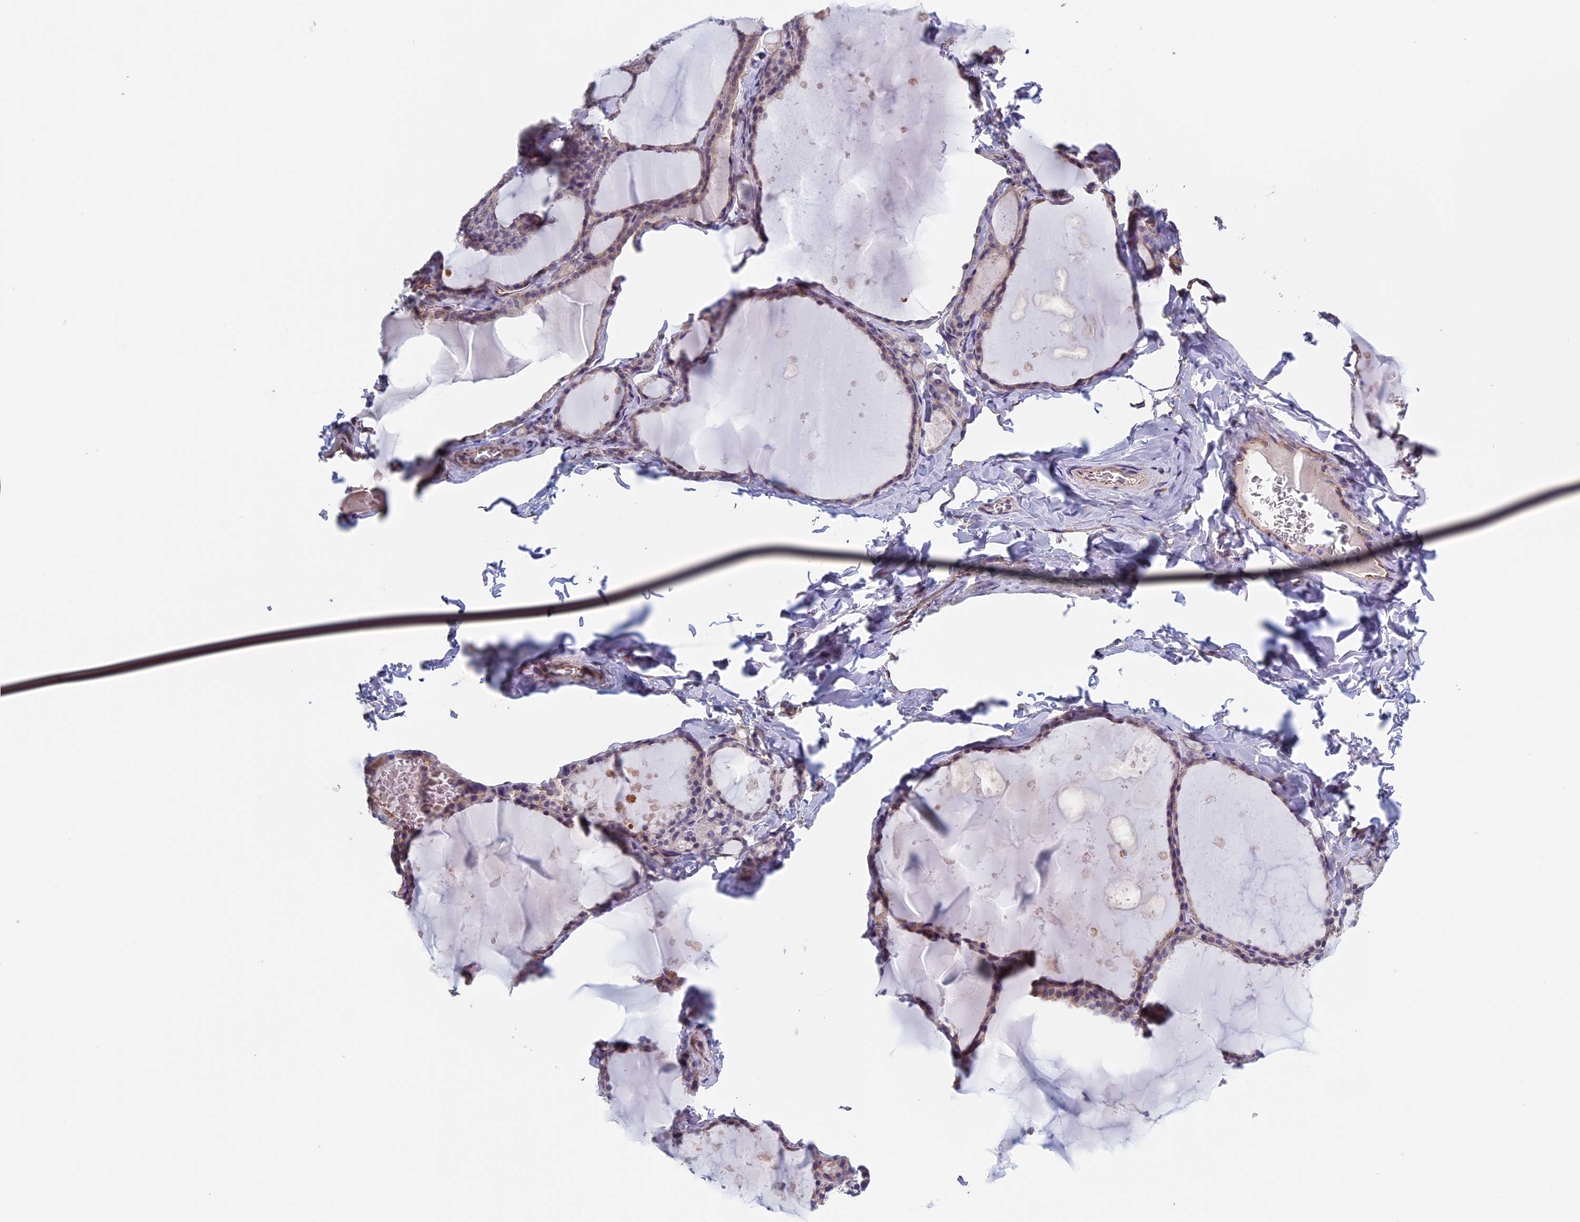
{"staining": {"intensity": "weak", "quantity": "<25%", "location": "cytoplasmic/membranous"}, "tissue": "thyroid gland", "cell_type": "Glandular cells", "image_type": "normal", "snomed": [{"axis": "morphology", "description": "Normal tissue, NOS"}, {"axis": "topography", "description": "Thyroid gland"}], "caption": "This image is of benign thyroid gland stained with immunohistochemistry (IHC) to label a protein in brown with the nuclei are counter-stained blue. There is no staining in glandular cells.", "gene": "BCL2L10", "patient": {"sex": "male", "age": 56}}